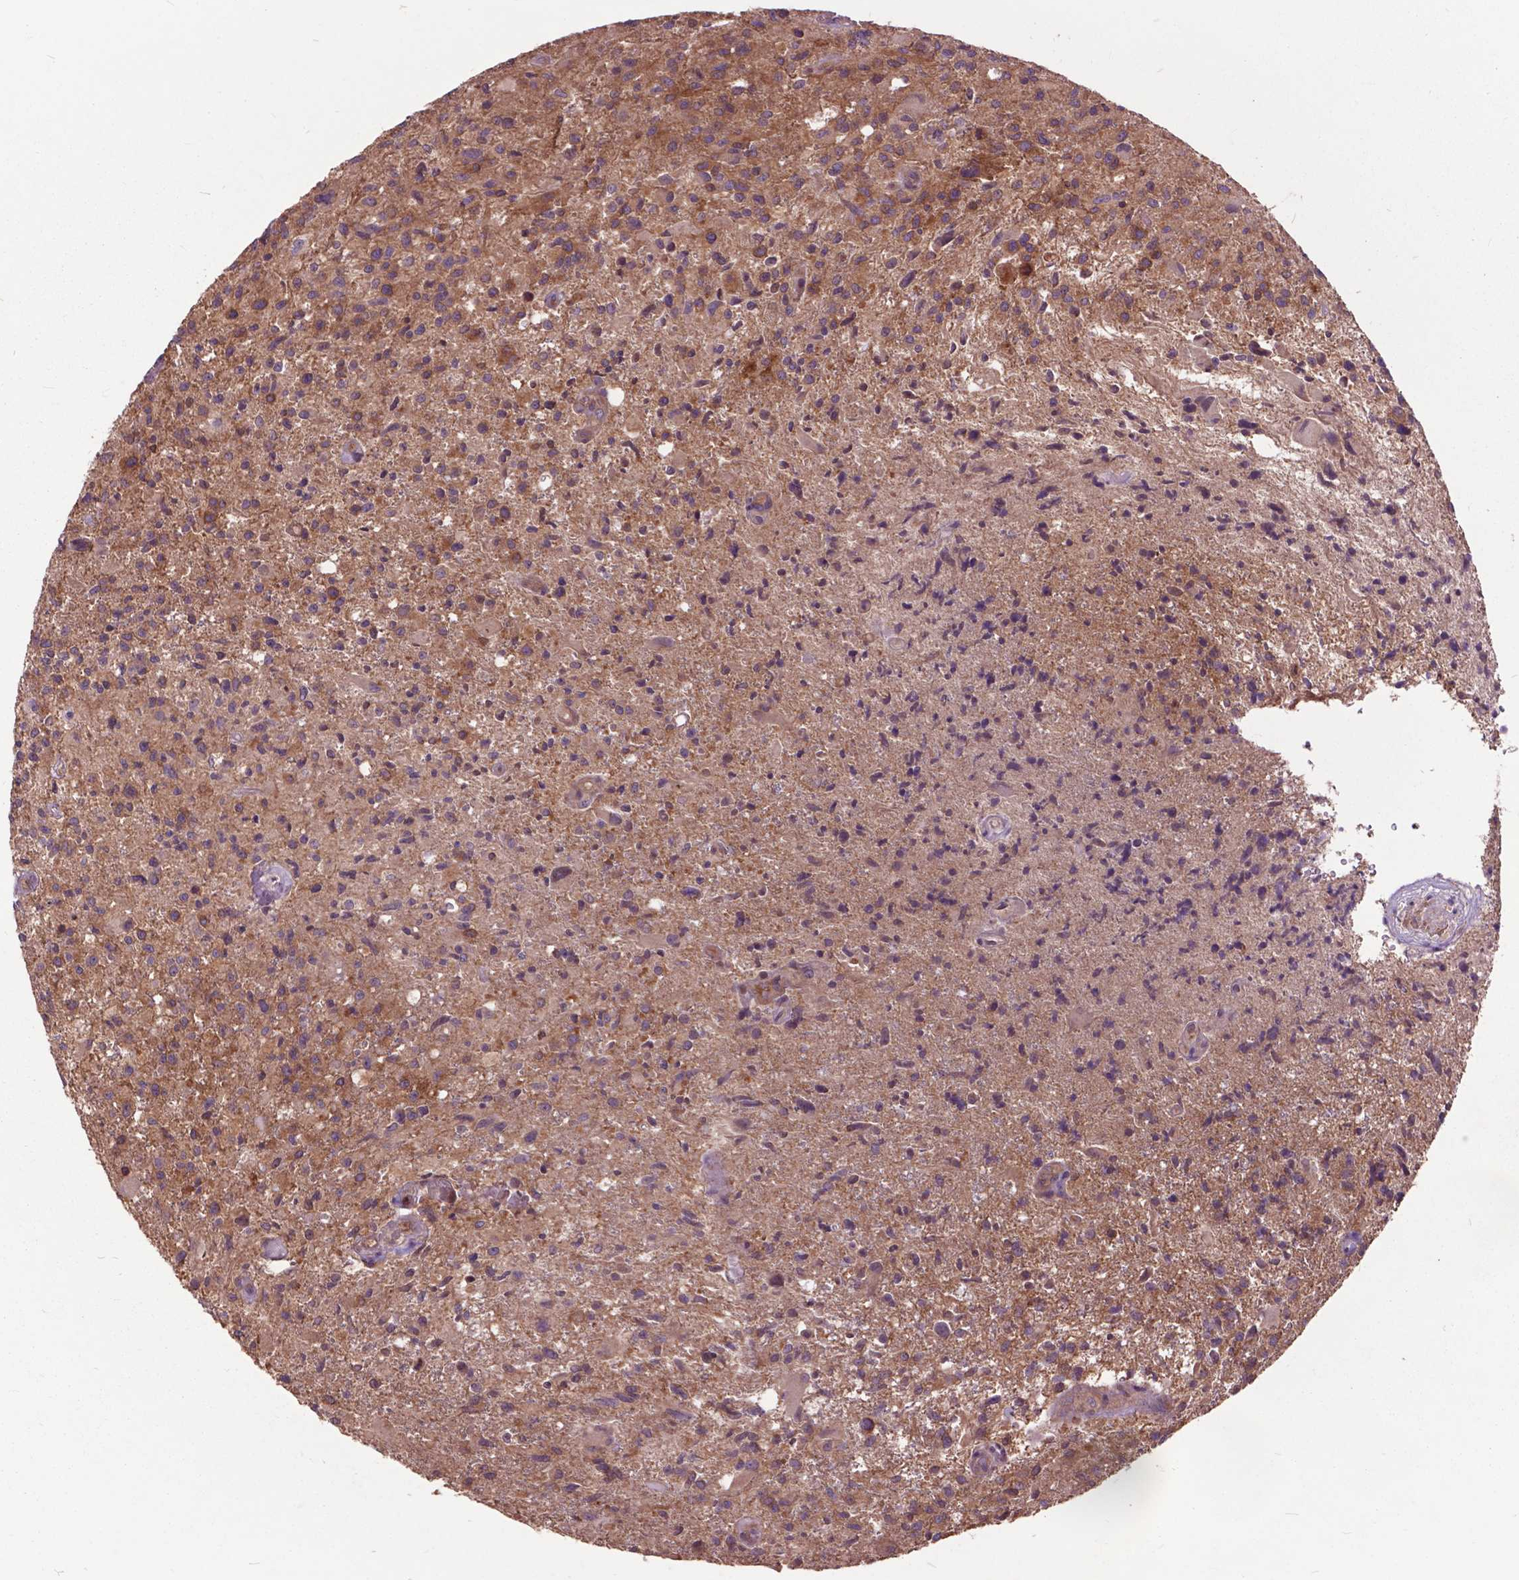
{"staining": {"intensity": "moderate", "quantity": ">75%", "location": "cytoplasmic/membranous"}, "tissue": "glioma", "cell_type": "Tumor cells", "image_type": "cancer", "snomed": [{"axis": "morphology", "description": "Glioma, malignant, High grade"}, {"axis": "topography", "description": "Brain"}], "caption": "Protein analysis of glioma tissue displays moderate cytoplasmic/membranous positivity in approximately >75% of tumor cells.", "gene": "ARAF", "patient": {"sex": "male", "age": 63}}